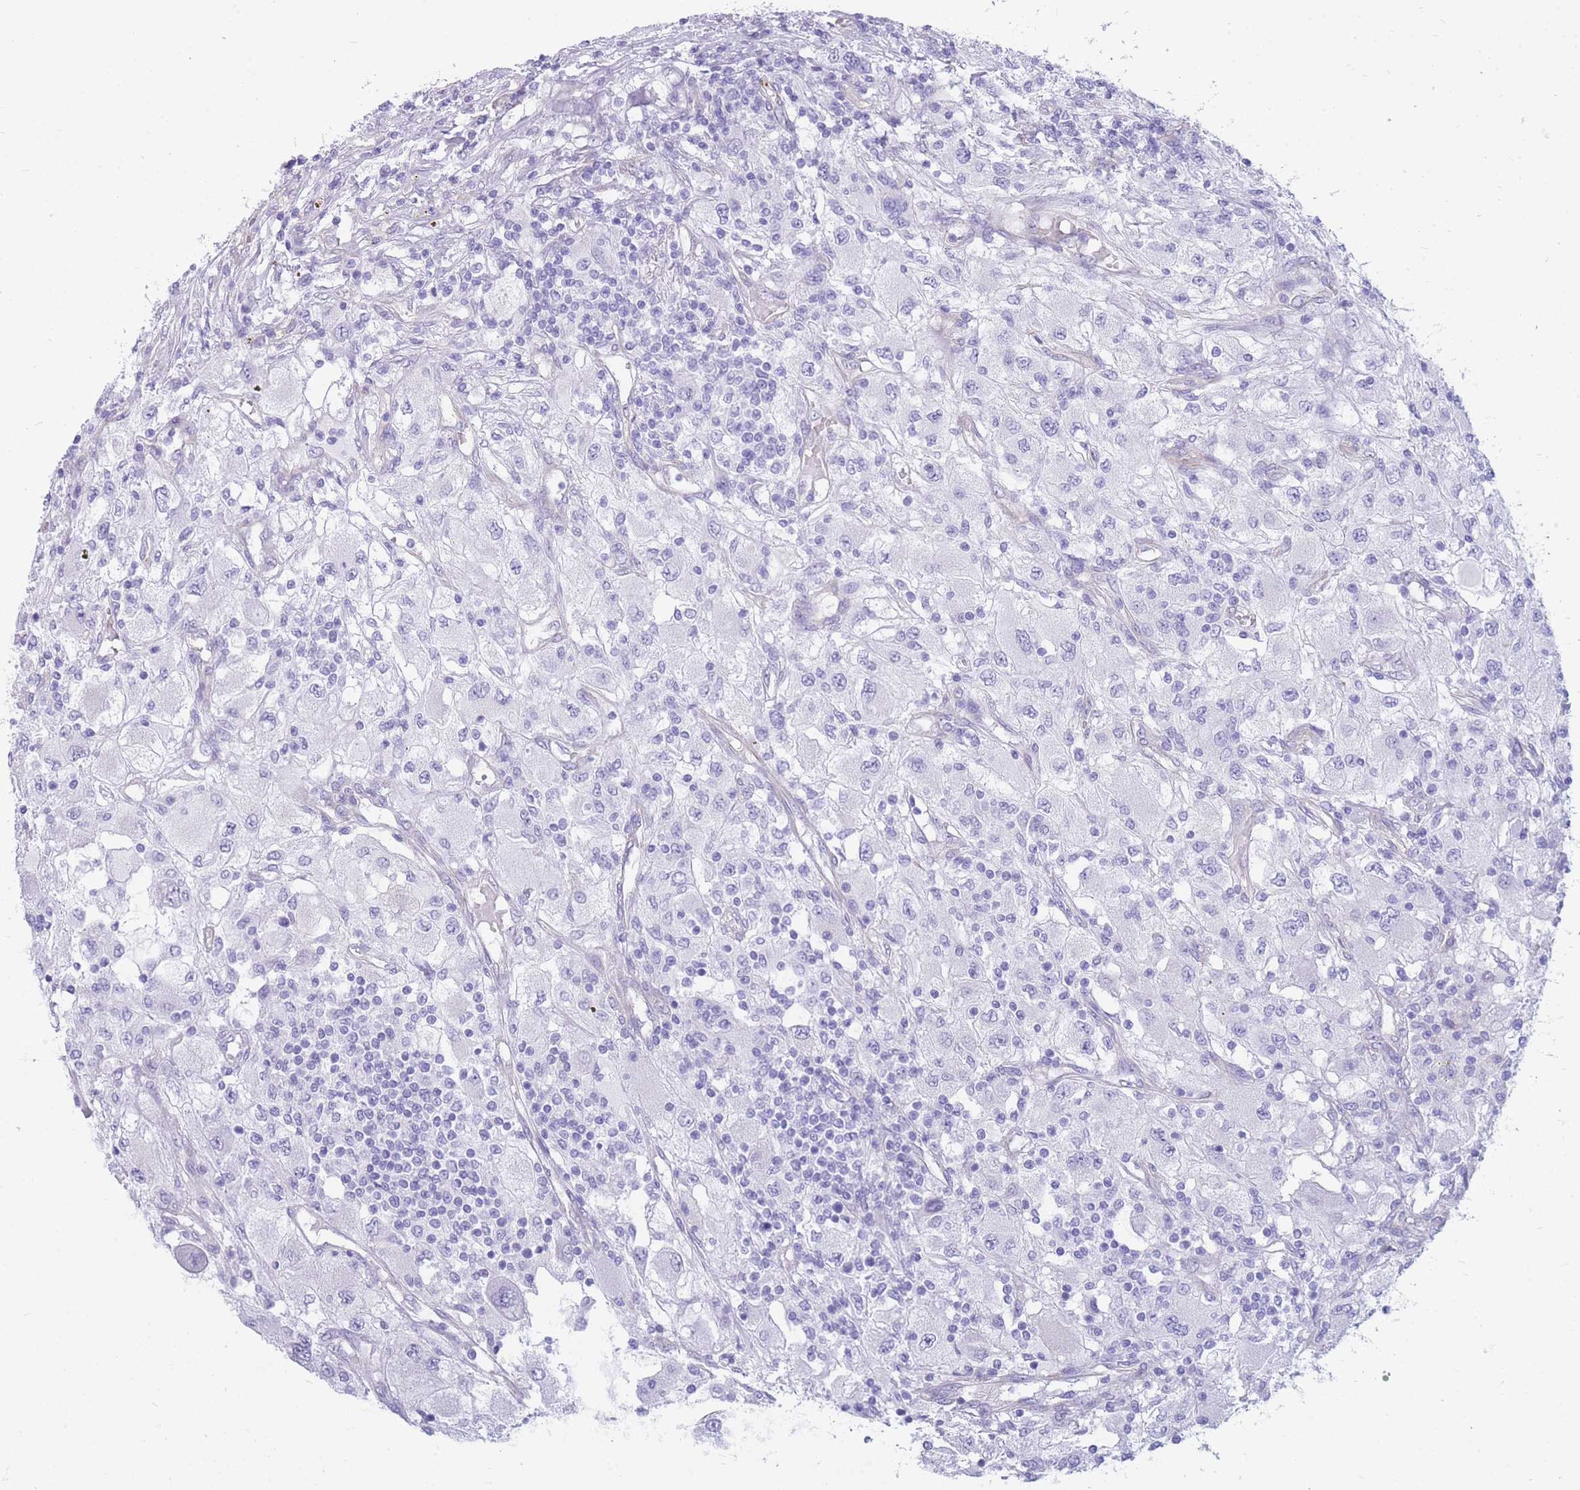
{"staining": {"intensity": "negative", "quantity": "none", "location": "none"}, "tissue": "renal cancer", "cell_type": "Tumor cells", "image_type": "cancer", "snomed": [{"axis": "morphology", "description": "Adenocarcinoma, NOS"}, {"axis": "topography", "description": "Kidney"}], "caption": "The immunohistochemistry (IHC) photomicrograph has no significant positivity in tumor cells of renal cancer tissue.", "gene": "MTSS2", "patient": {"sex": "female", "age": 67}}